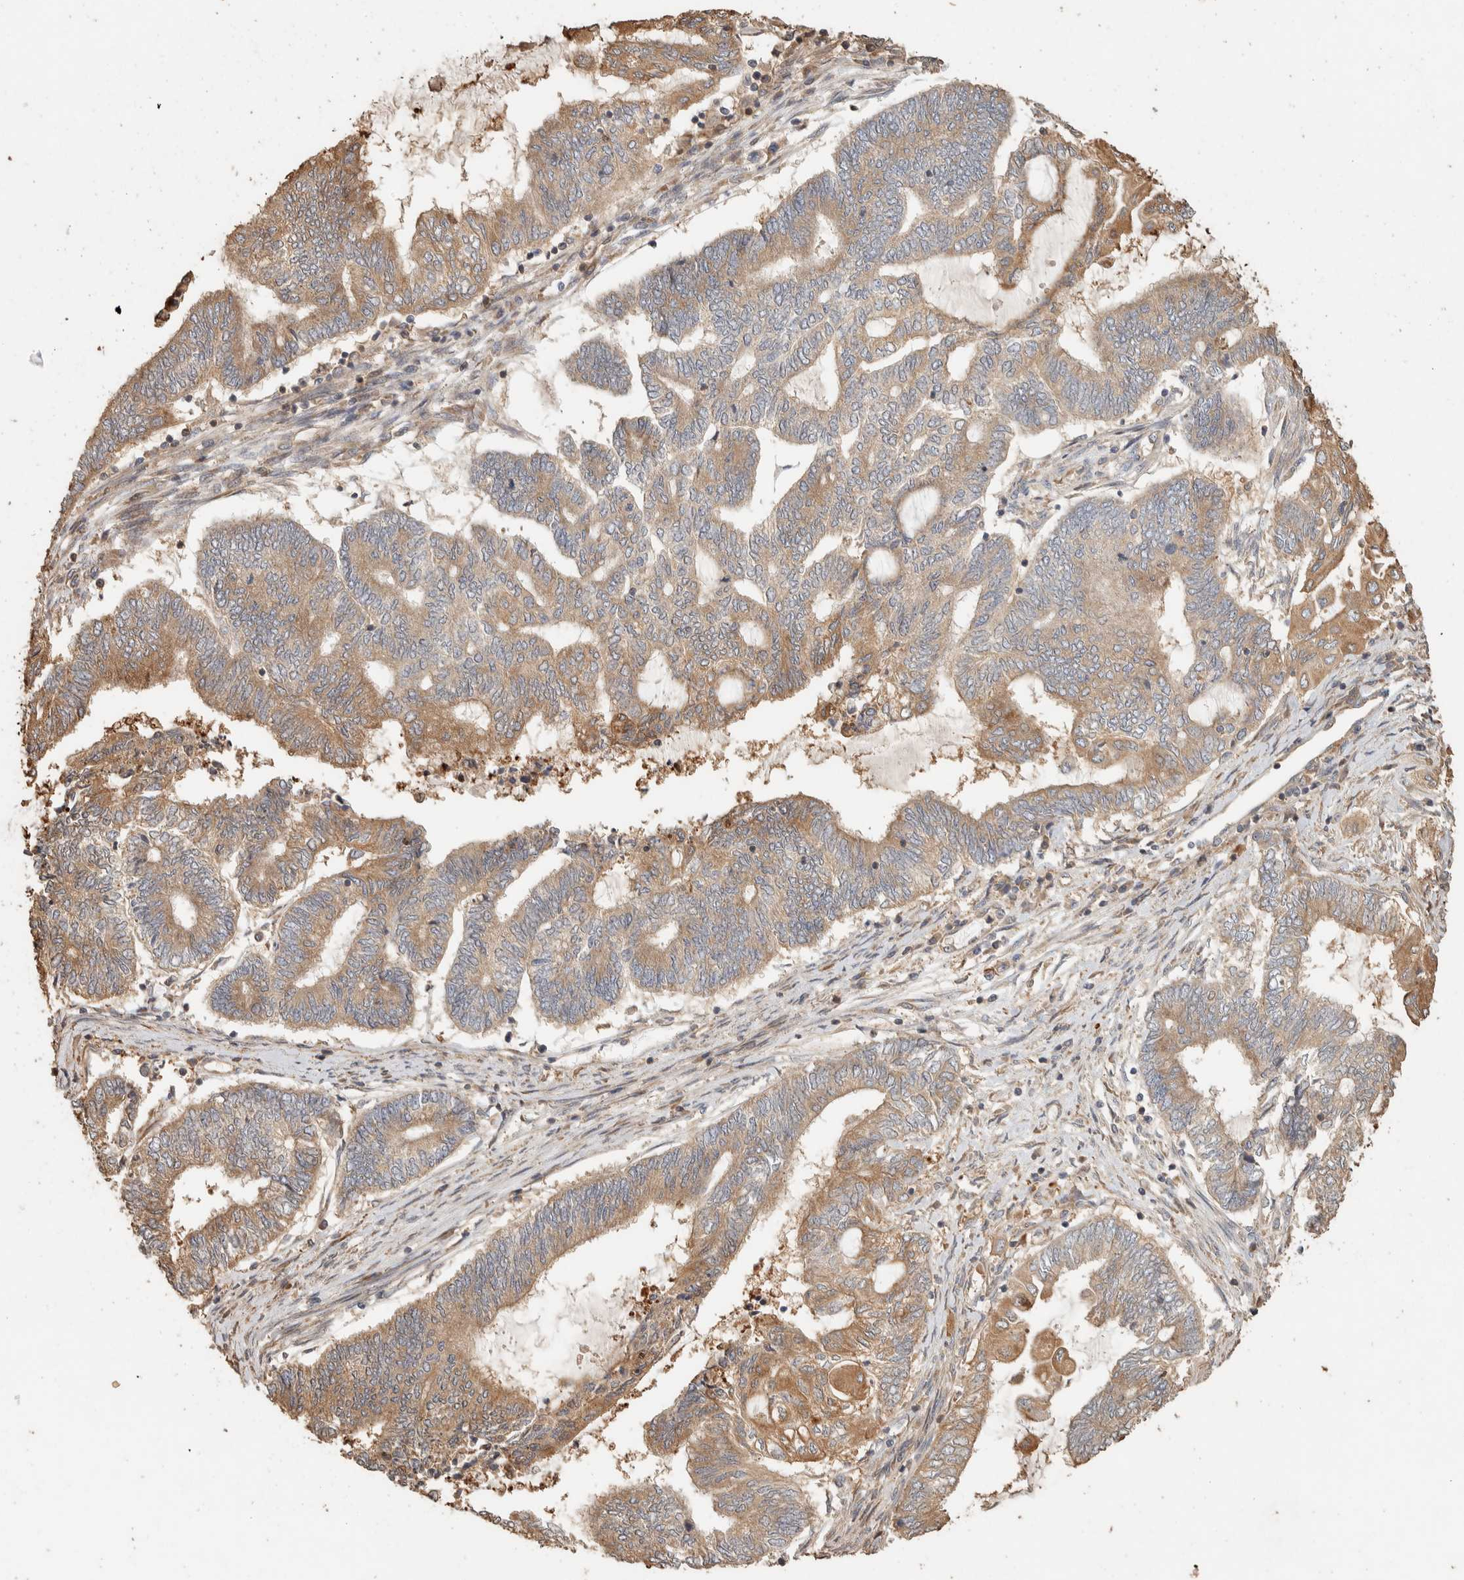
{"staining": {"intensity": "moderate", "quantity": "25%-75%", "location": "cytoplasmic/membranous"}, "tissue": "endometrial cancer", "cell_type": "Tumor cells", "image_type": "cancer", "snomed": [{"axis": "morphology", "description": "Adenocarcinoma, NOS"}, {"axis": "topography", "description": "Uterus"}, {"axis": "topography", "description": "Endometrium"}], "caption": "Adenocarcinoma (endometrial) was stained to show a protein in brown. There is medium levels of moderate cytoplasmic/membranous staining in approximately 25%-75% of tumor cells.", "gene": "EXOC7", "patient": {"sex": "female", "age": 70}}